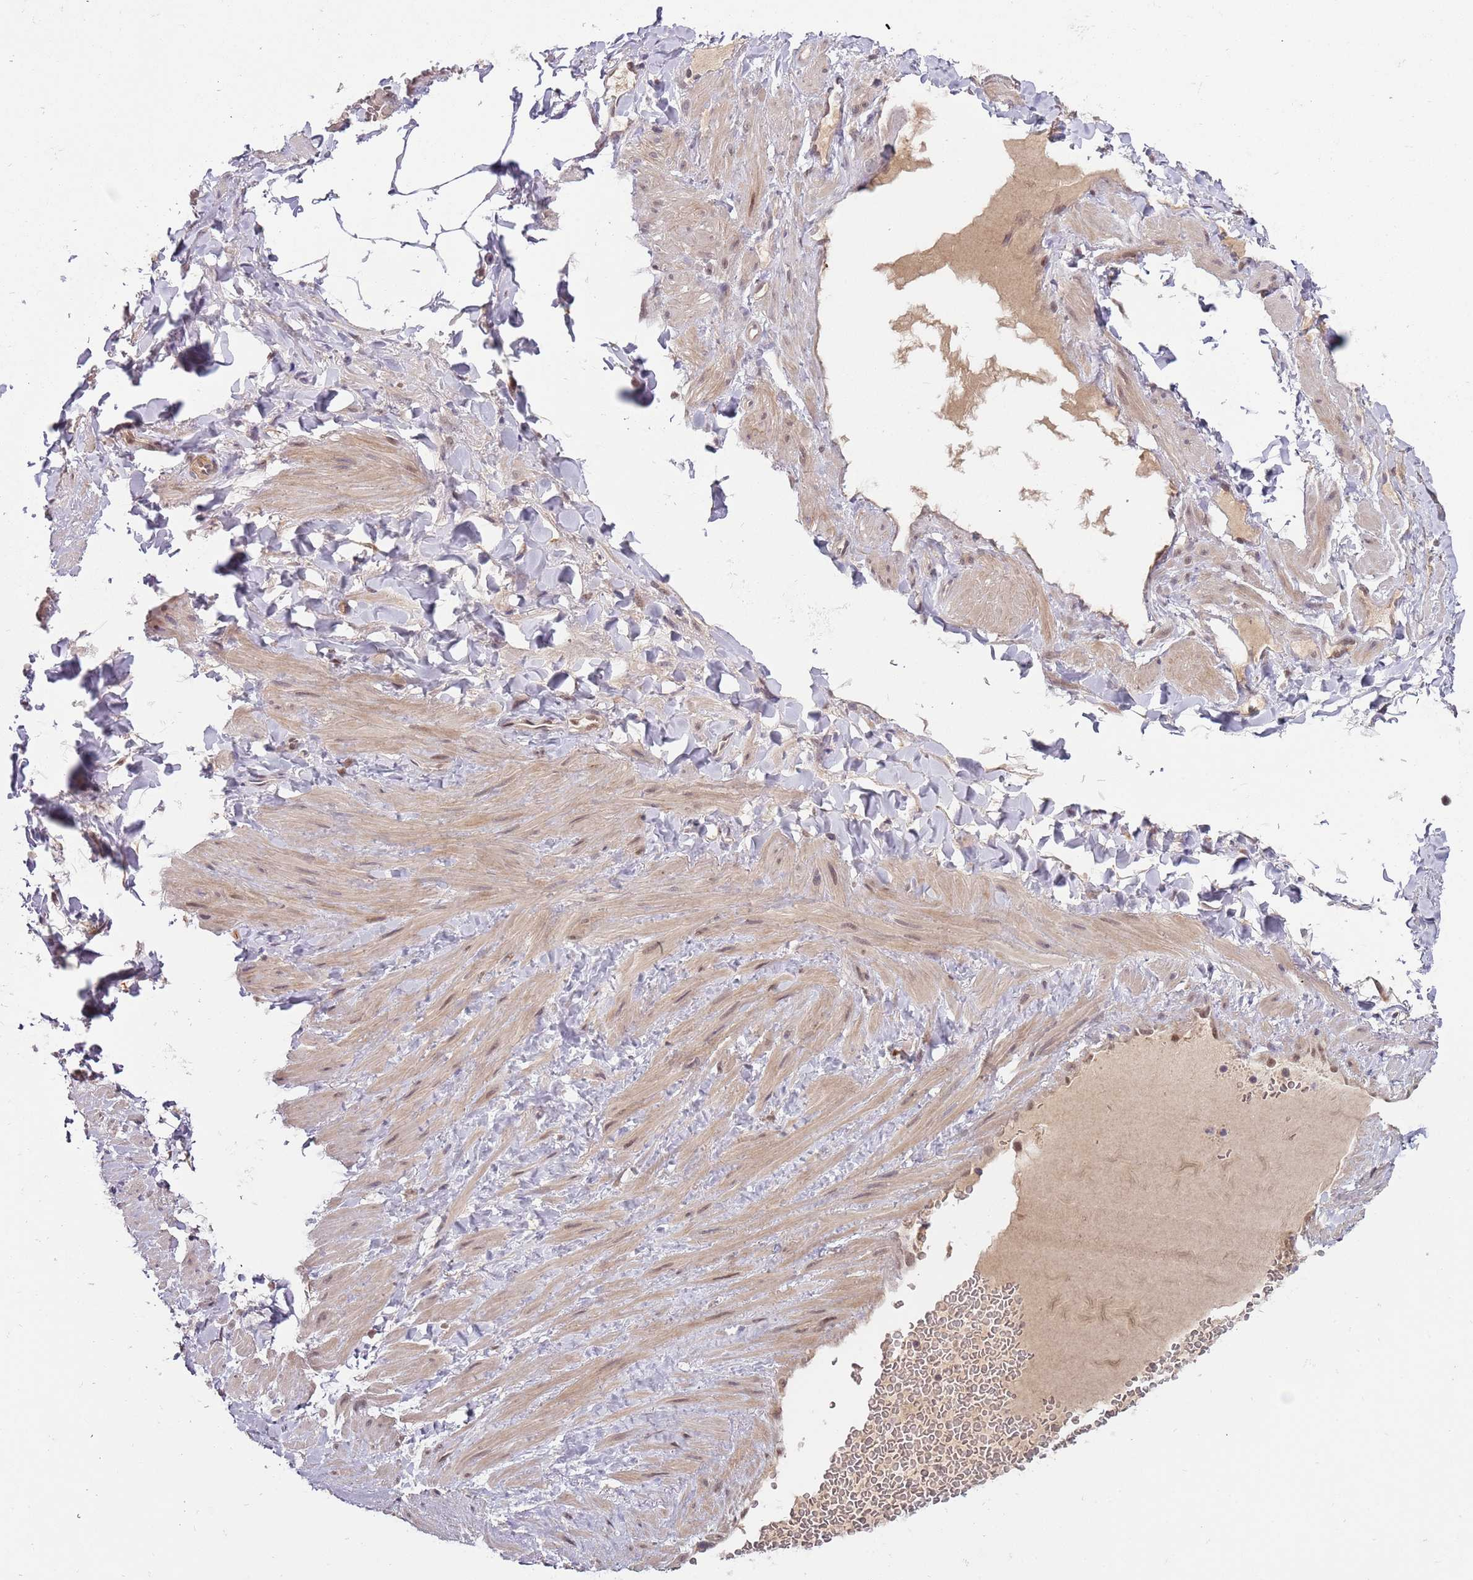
{"staining": {"intensity": "weak", "quantity": ">75%", "location": "nuclear"}, "tissue": "adipose tissue", "cell_type": "Adipocytes", "image_type": "normal", "snomed": [{"axis": "morphology", "description": "Normal tissue, NOS"}, {"axis": "topography", "description": "Soft tissue"}, {"axis": "topography", "description": "Vascular tissue"}], "caption": "Normal adipose tissue demonstrates weak nuclear expression in approximately >75% of adipocytes The staining was performed using DAB (3,3'-diaminobenzidine), with brown indicating positive protein expression. Nuclei are stained blue with hematoxylin..", "gene": "RMND5B", "patient": {"sex": "male", "age": 54}}